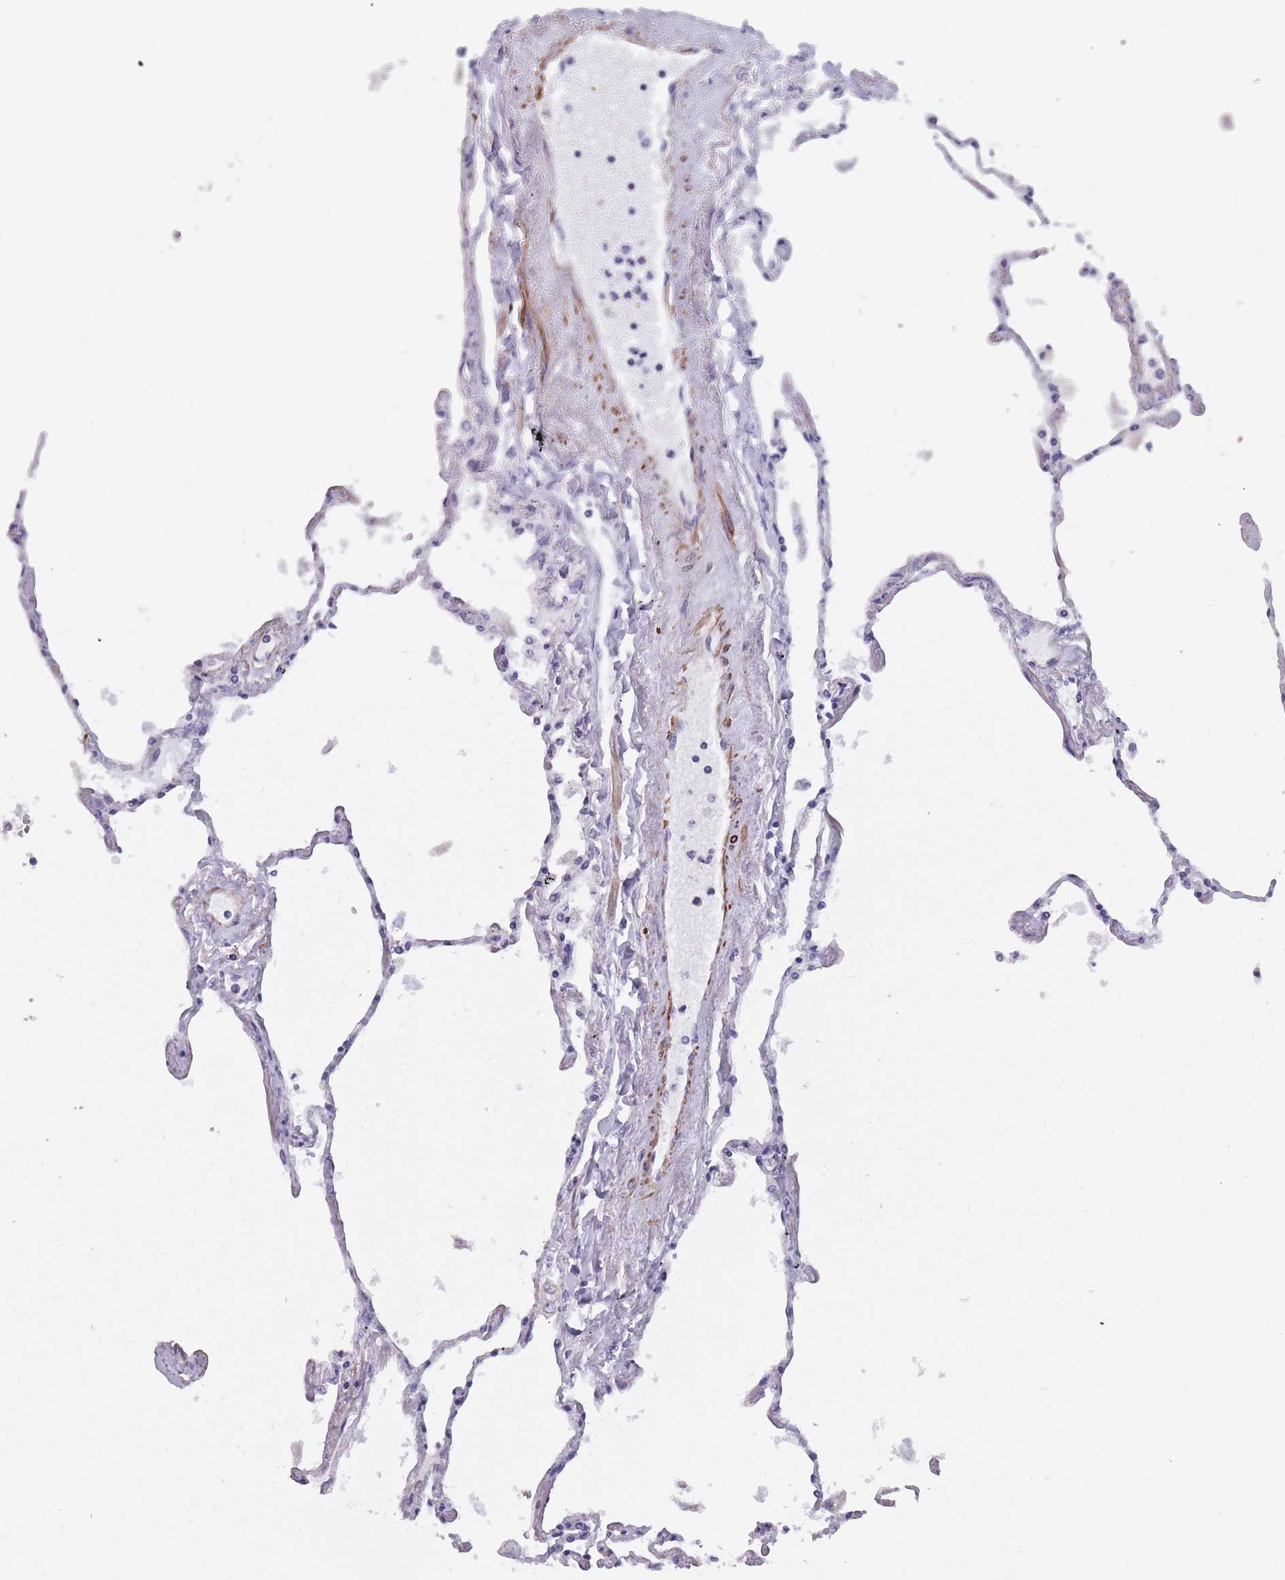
{"staining": {"intensity": "negative", "quantity": "none", "location": "none"}, "tissue": "lung", "cell_type": "Alveolar cells", "image_type": "normal", "snomed": [{"axis": "morphology", "description": "Normal tissue, NOS"}, {"axis": "topography", "description": "Lung"}], "caption": "The photomicrograph demonstrates no significant positivity in alveolar cells of lung. (DAB immunohistochemistry visualized using brightfield microscopy, high magnification).", "gene": "TOMM40L", "patient": {"sex": "female", "age": 67}}